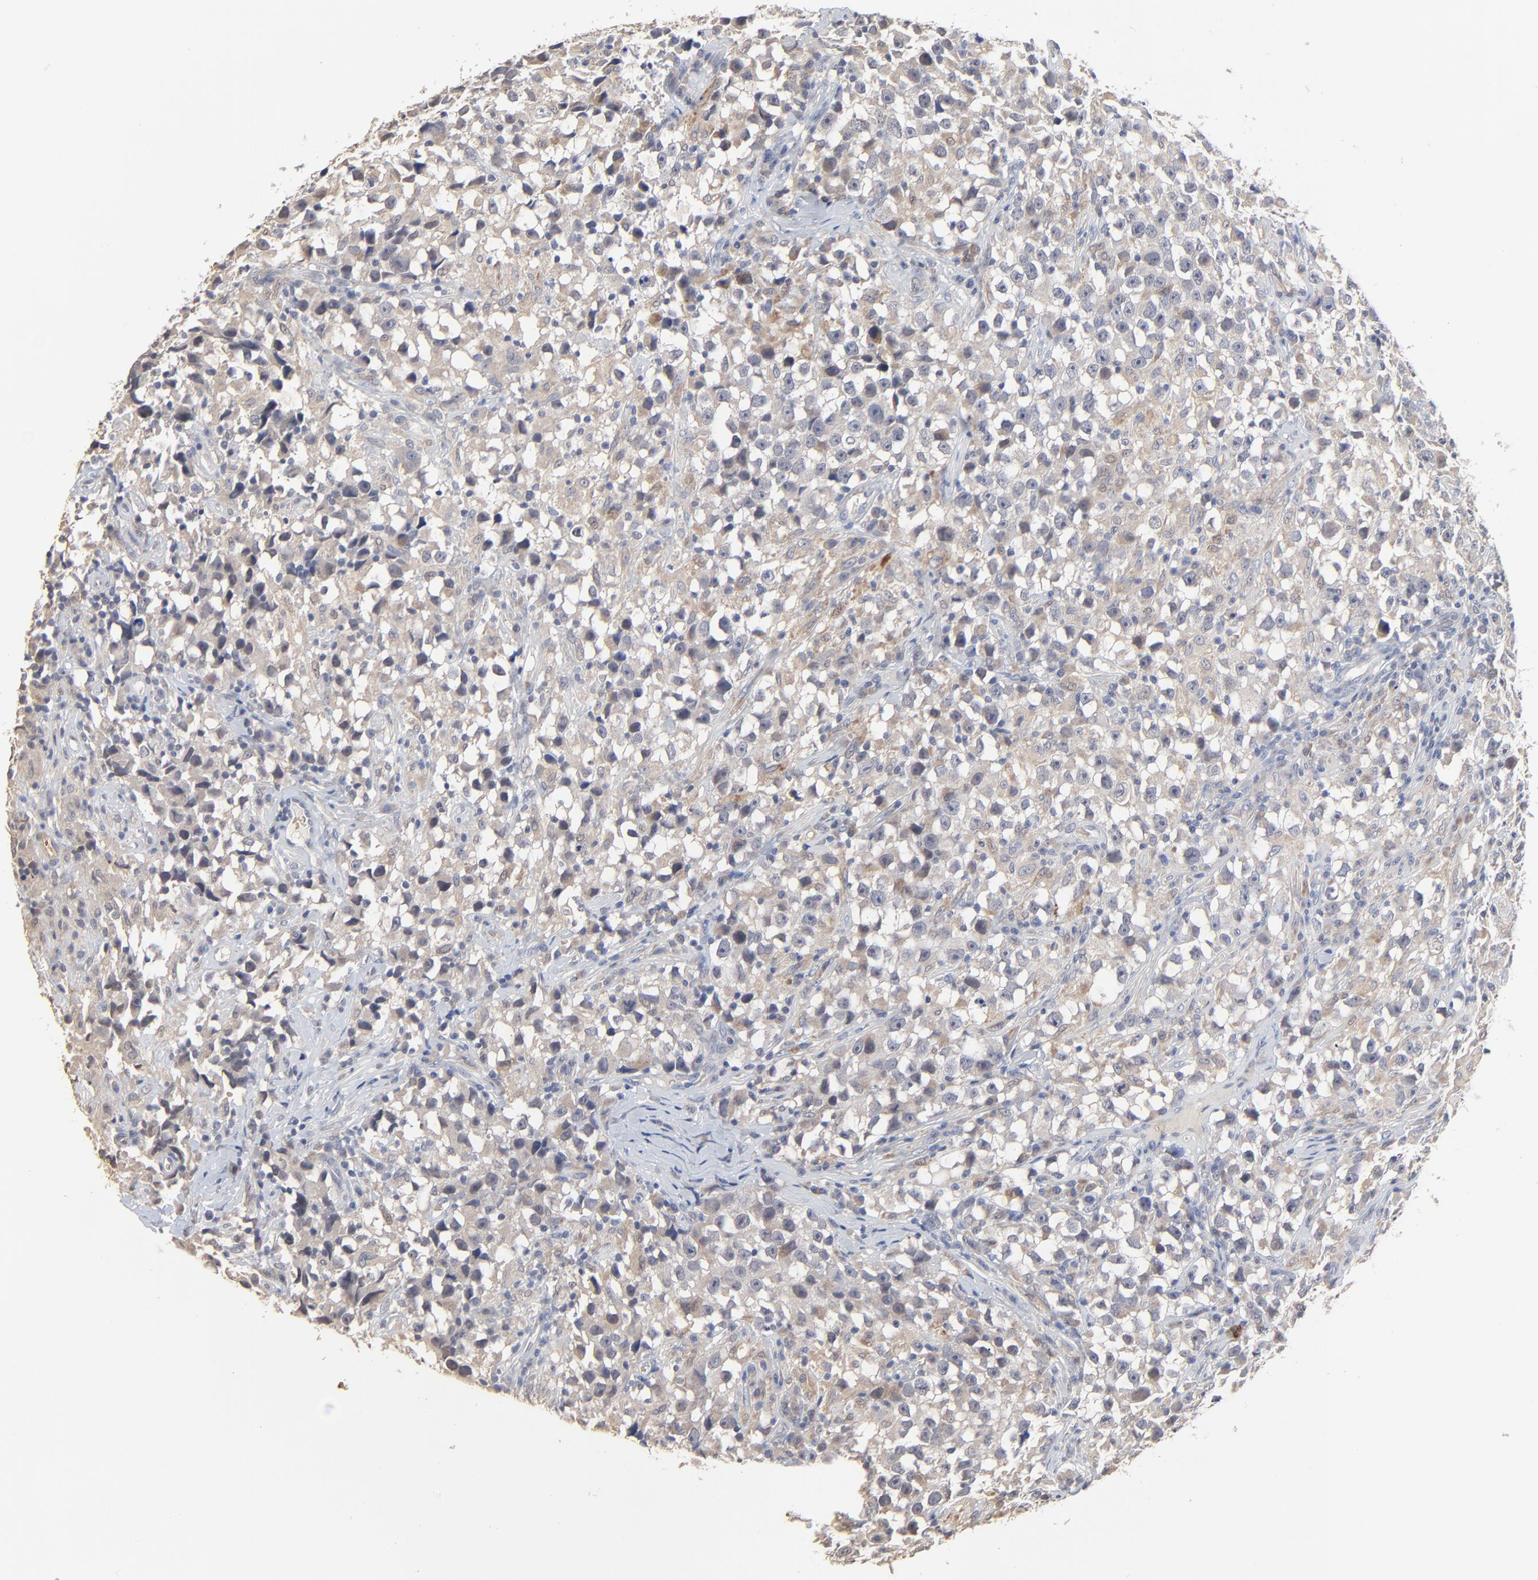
{"staining": {"intensity": "weak", "quantity": "25%-75%", "location": "cytoplasmic/membranous"}, "tissue": "testis cancer", "cell_type": "Tumor cells", "image_type": "cancer", "snomed": [{"axis": "morphology", "description": "Seminoma, NOS"}, {"axis": "topography", "description": "Testis"}], "caption": "A brown stain shows weak cytoplasmic/membranous positivity of a protein in testis cancer tumor cells.", "gene": "FANCB", "patient": {"sex": "male", "age": 33}}